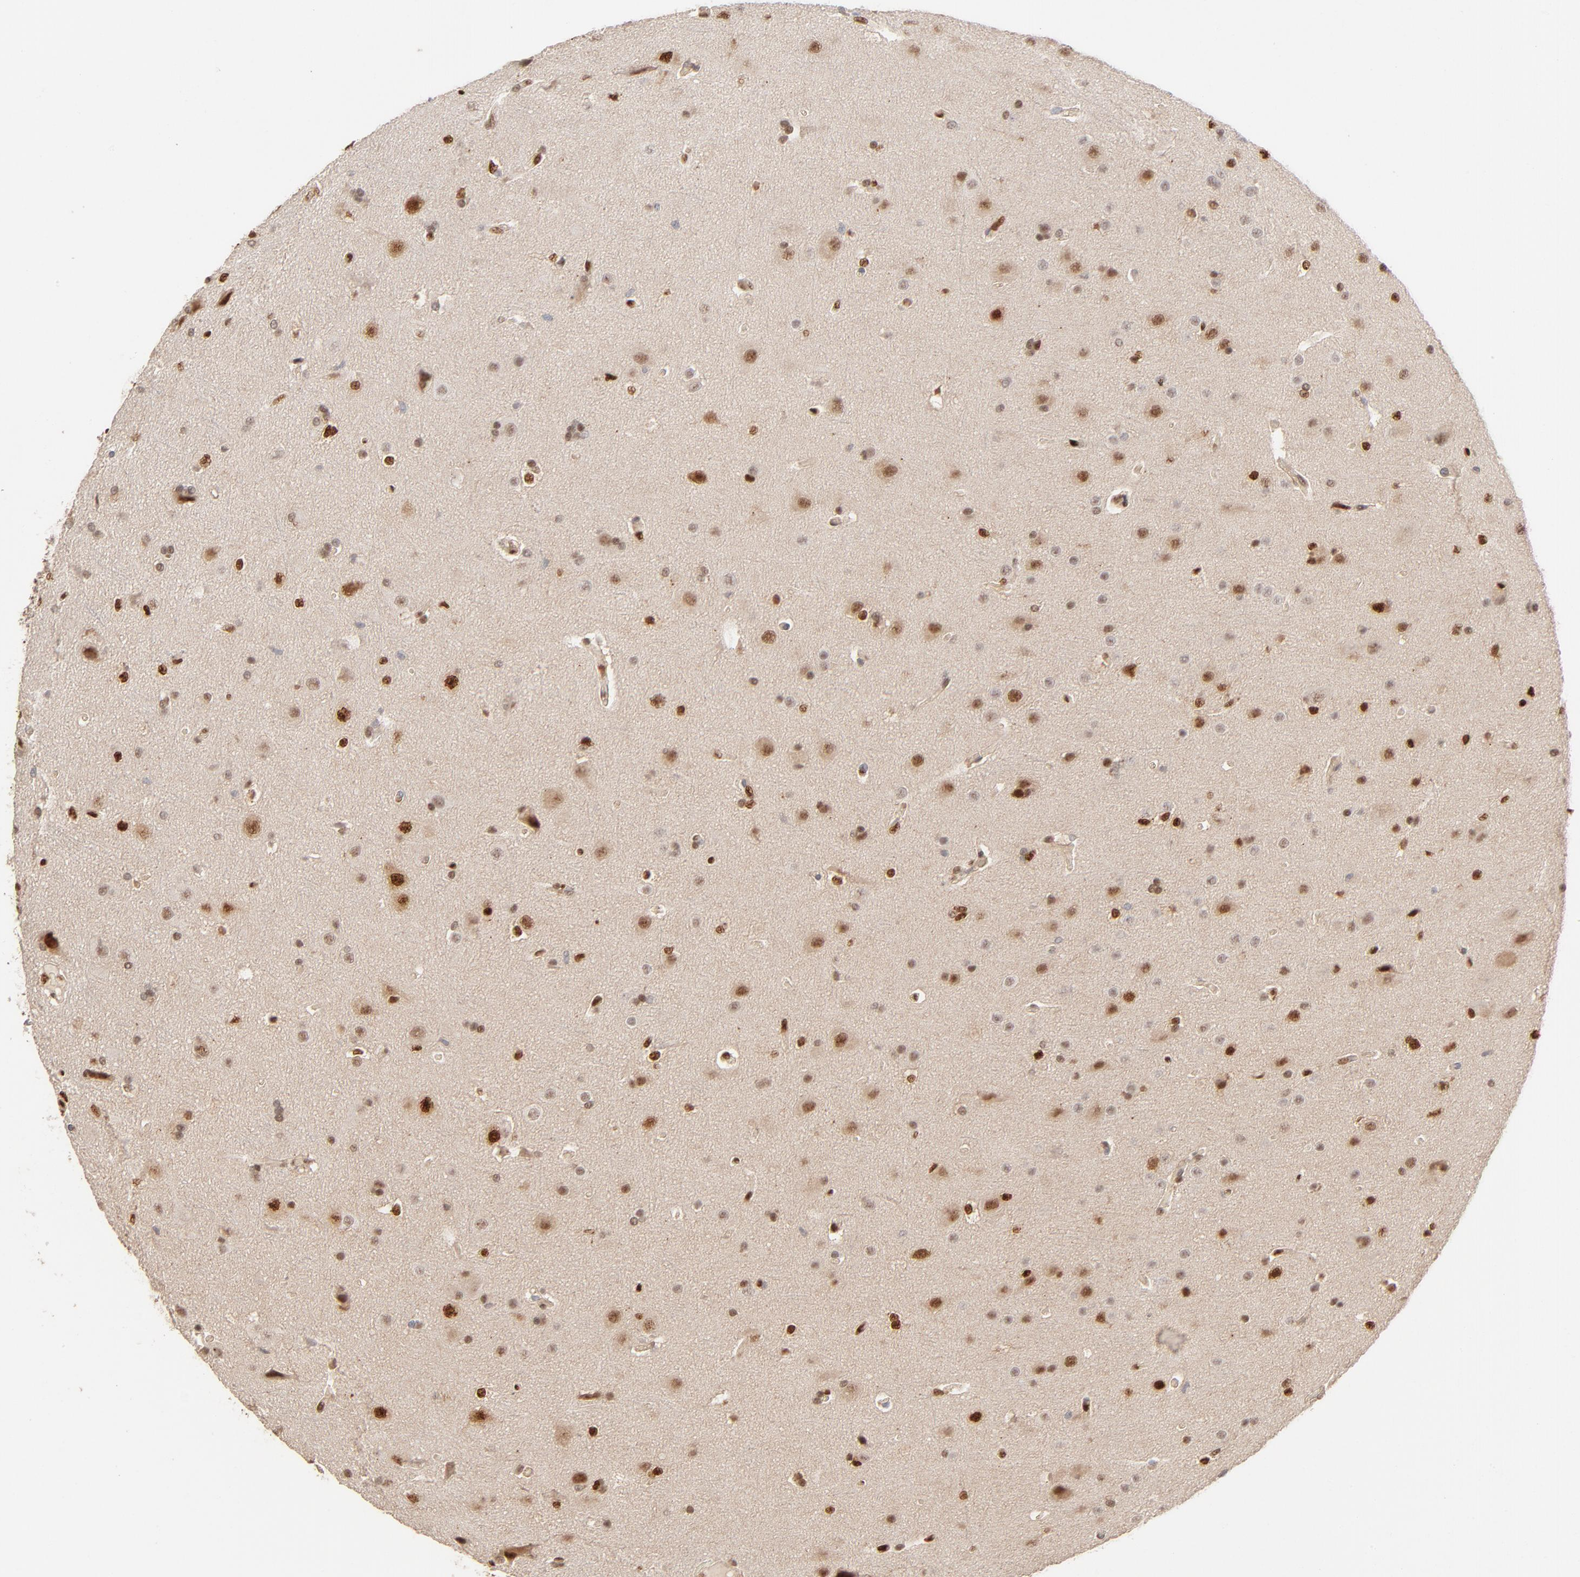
{"staining": {"intensity": "strong", "quantity": ">75%", "location": "nuclear"}, "tissue": "glioma", "cell_type": "Tumor cells", "image_type": "cancer", "snomed": [{"axis": "morphology", "description": "Glioma, malignant, Low grade"}, {"axis": "topography", "description": "Cerebral cortex"}], "caption": "Immunohistochemistry histopathology image of low-grade glioma (malignant) stained for a protein (brown), which shows high levels of strong nuclear staining in approximately >75% of tumor cells.", "gene": "NFIB", "patient": {"sex": "female", "age": 47}}